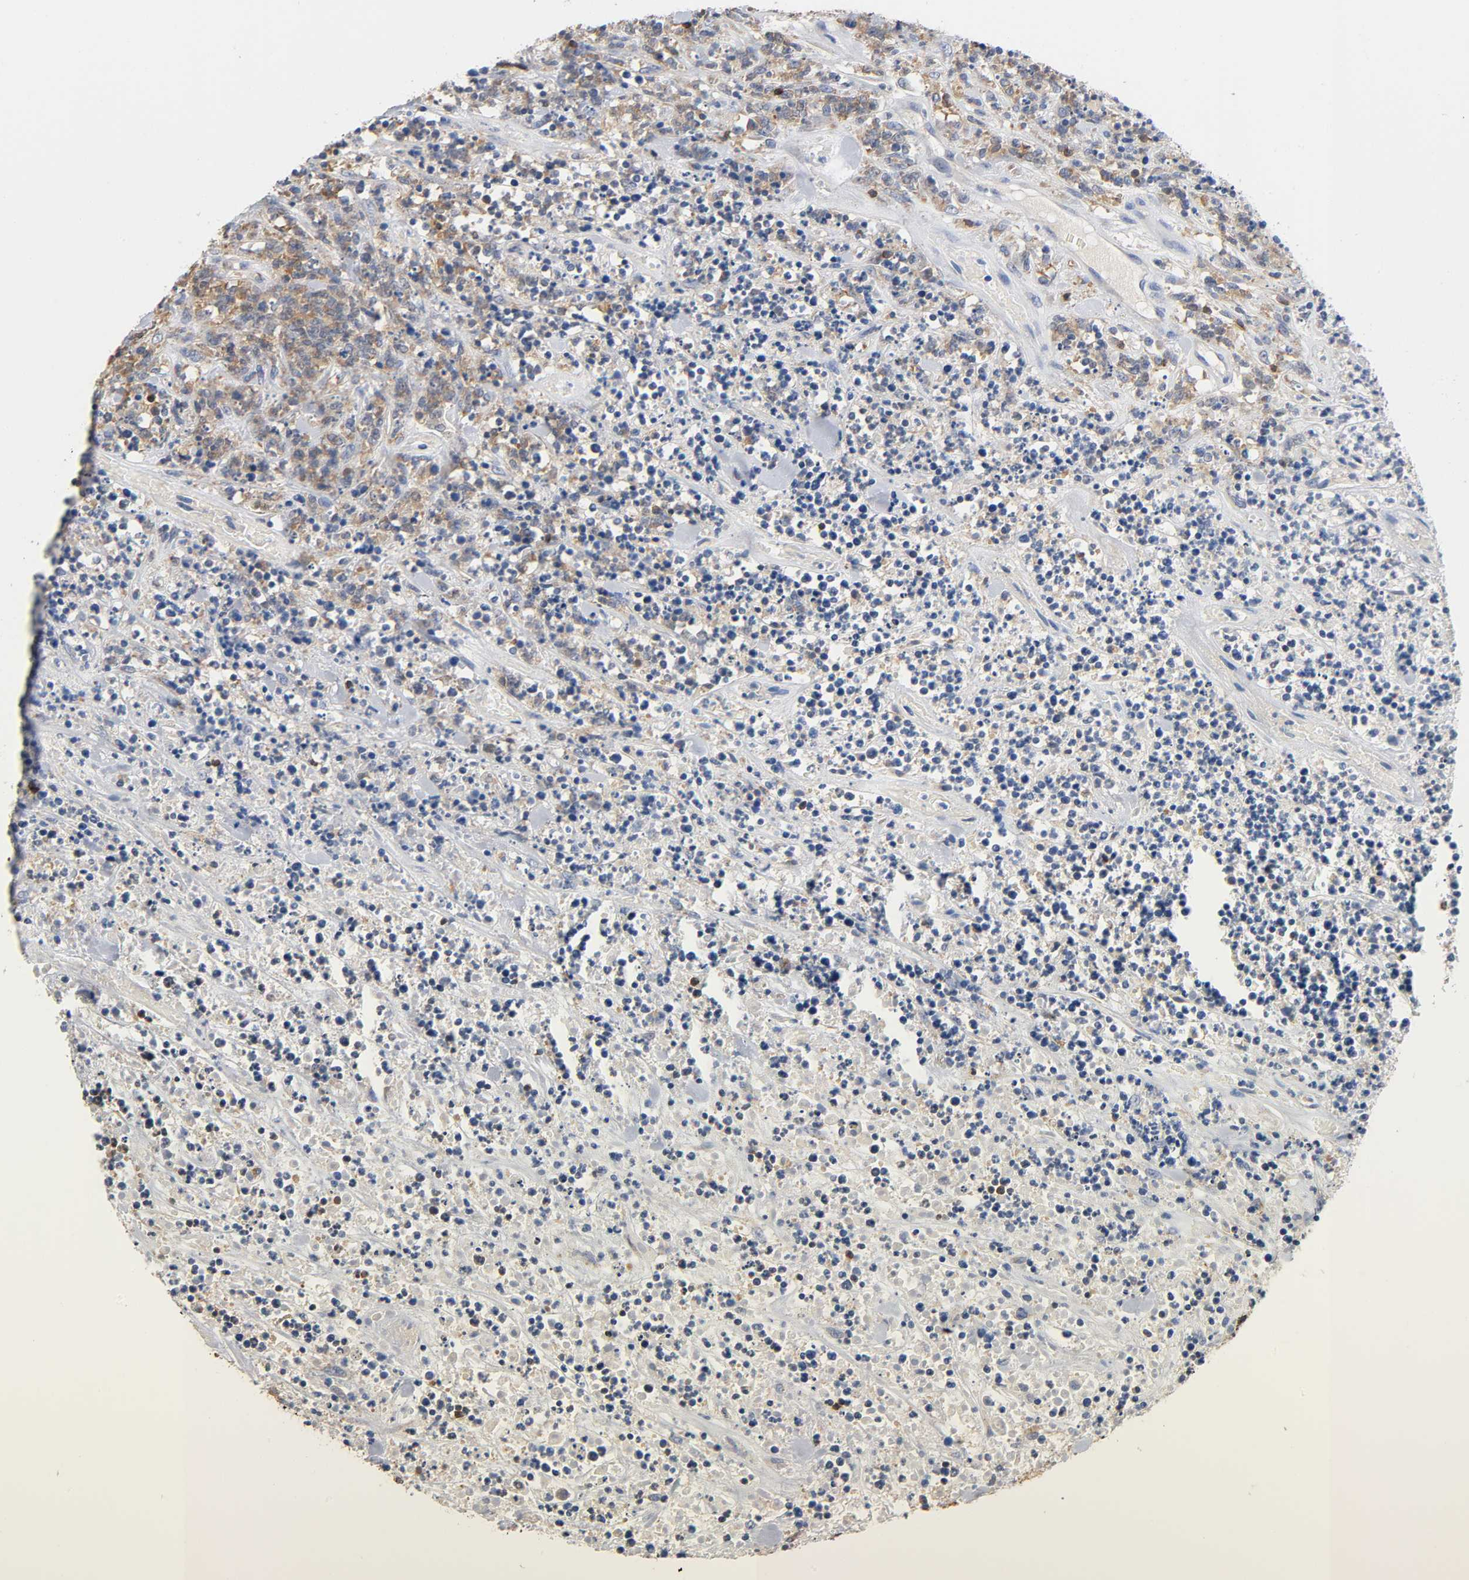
{"staining": {"intensity": "weak", "quantity": "25%-75%", "location": "cytoplasmic/membranous"}, "tissue": "lymphoma", "cell_type": "Tumor cells", "image_type": "cancer", "snomed": [{"axis": "morphology", "description": "Malignant lymphoma, non-Hodgkin's type, High grade"}, {"axis": "topography", "description": "Soft tissue"}], "caption": "Tumor cells show weak cytoplasmic/membranous staining in about 25%-75% of cells in high-grade malignant lymphoma, non-Hodgkin's type.", "gene": "UCKL1", "patient": {"sex": "male", "age": 18}}